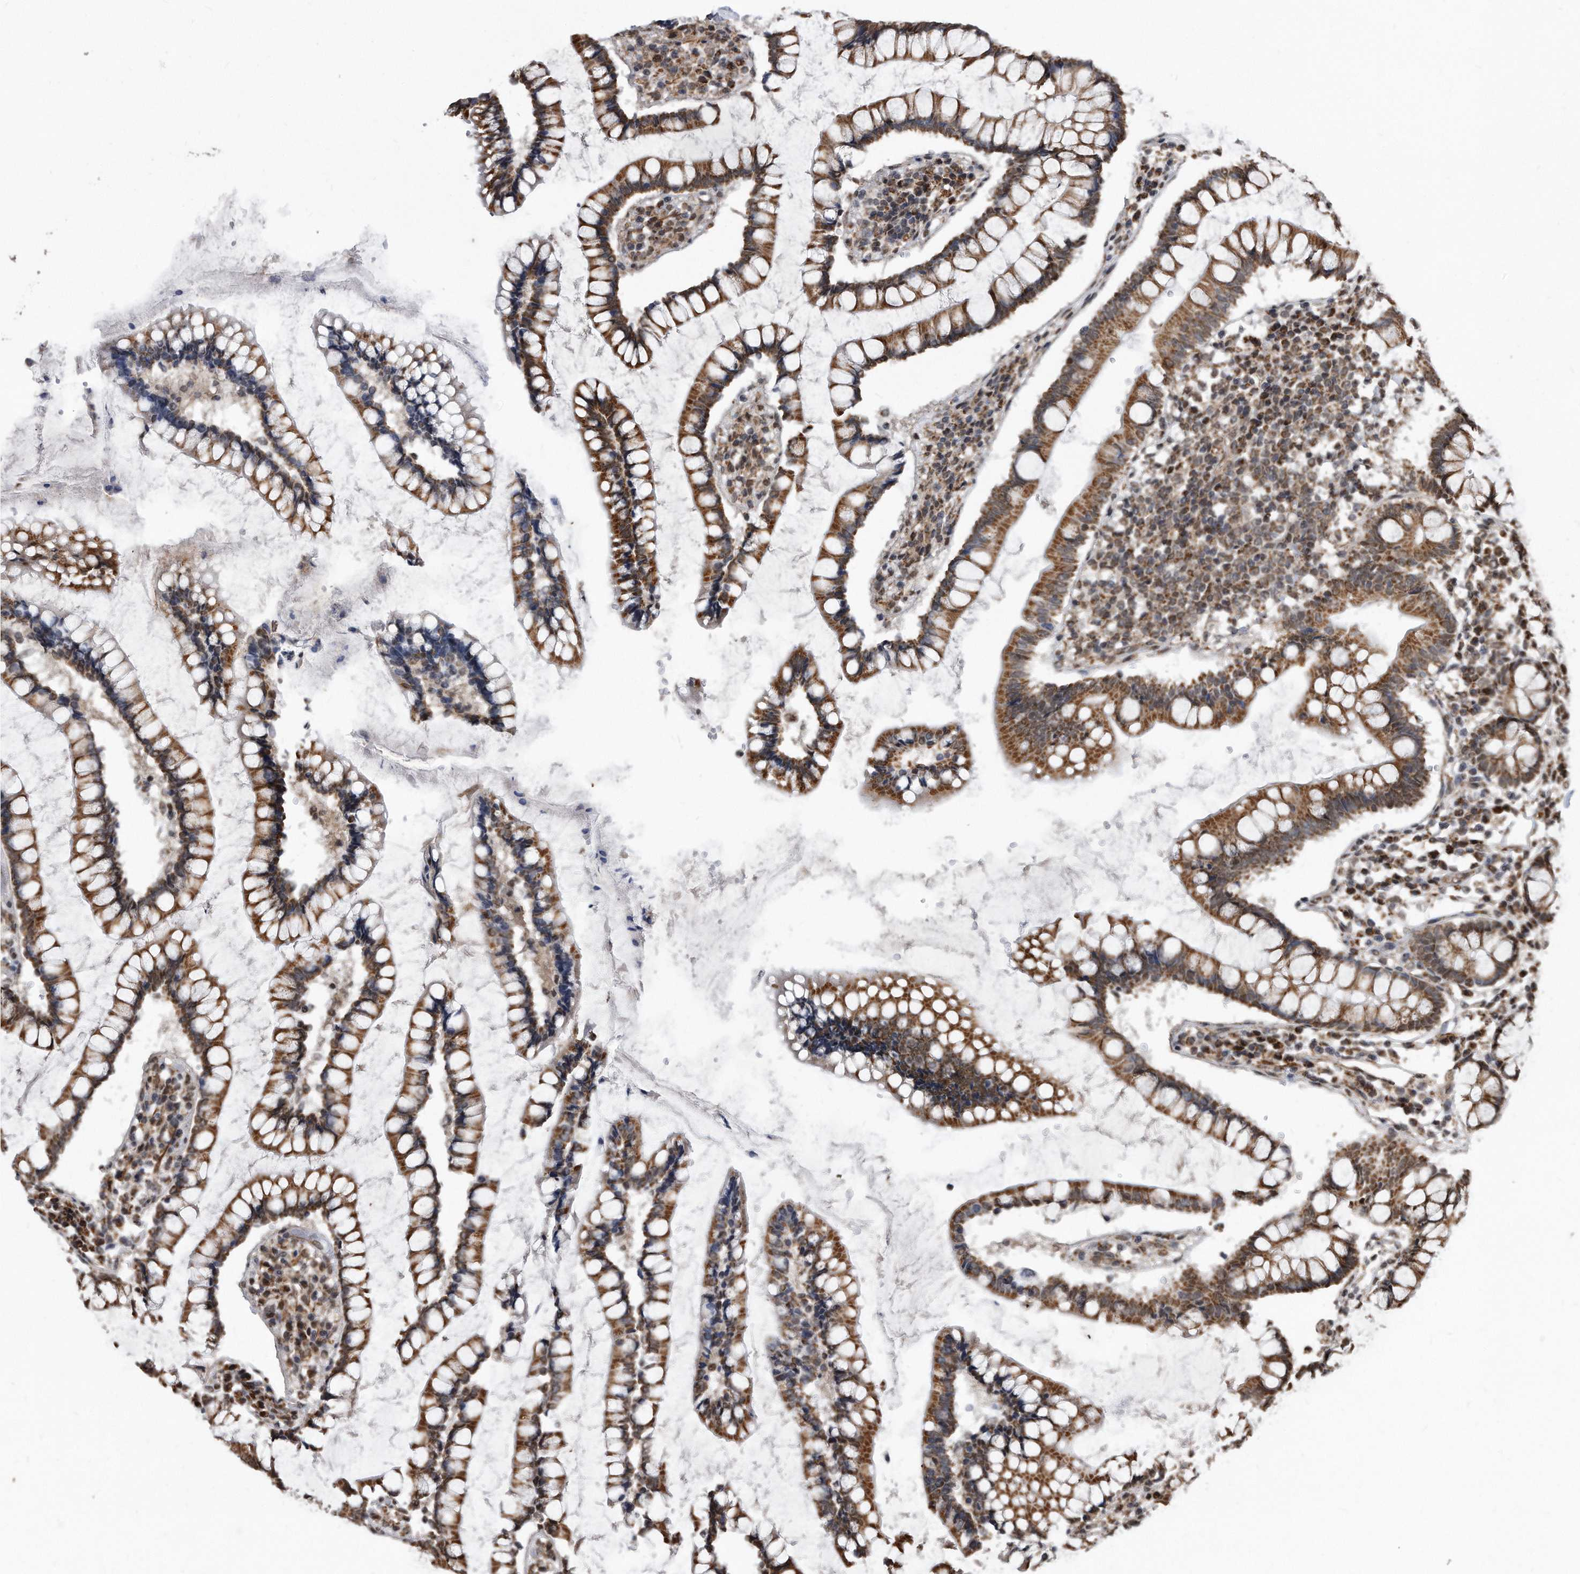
{"staining": {"intensity": "strong", "quantity": ">75%", "location": "cytoplasmic/membranous,nuclear"}, "tissue": "colon", "cell_type": "Endothelial cells", "image_type": "normal", "snomed": [{"axis": "morphology", "description": "Normal tissue, NOS"}, {"axis": "topography", "description": "Colon"}], "caption": "Immunohistochemistry (IHC) of normal human colon reveals high levels of strong cytoplasmic/membranous,nuclear staining in about >75% of endothelial cells.", "gene": "DUSP22", "patient": {"sex": "female", "age": 79}}